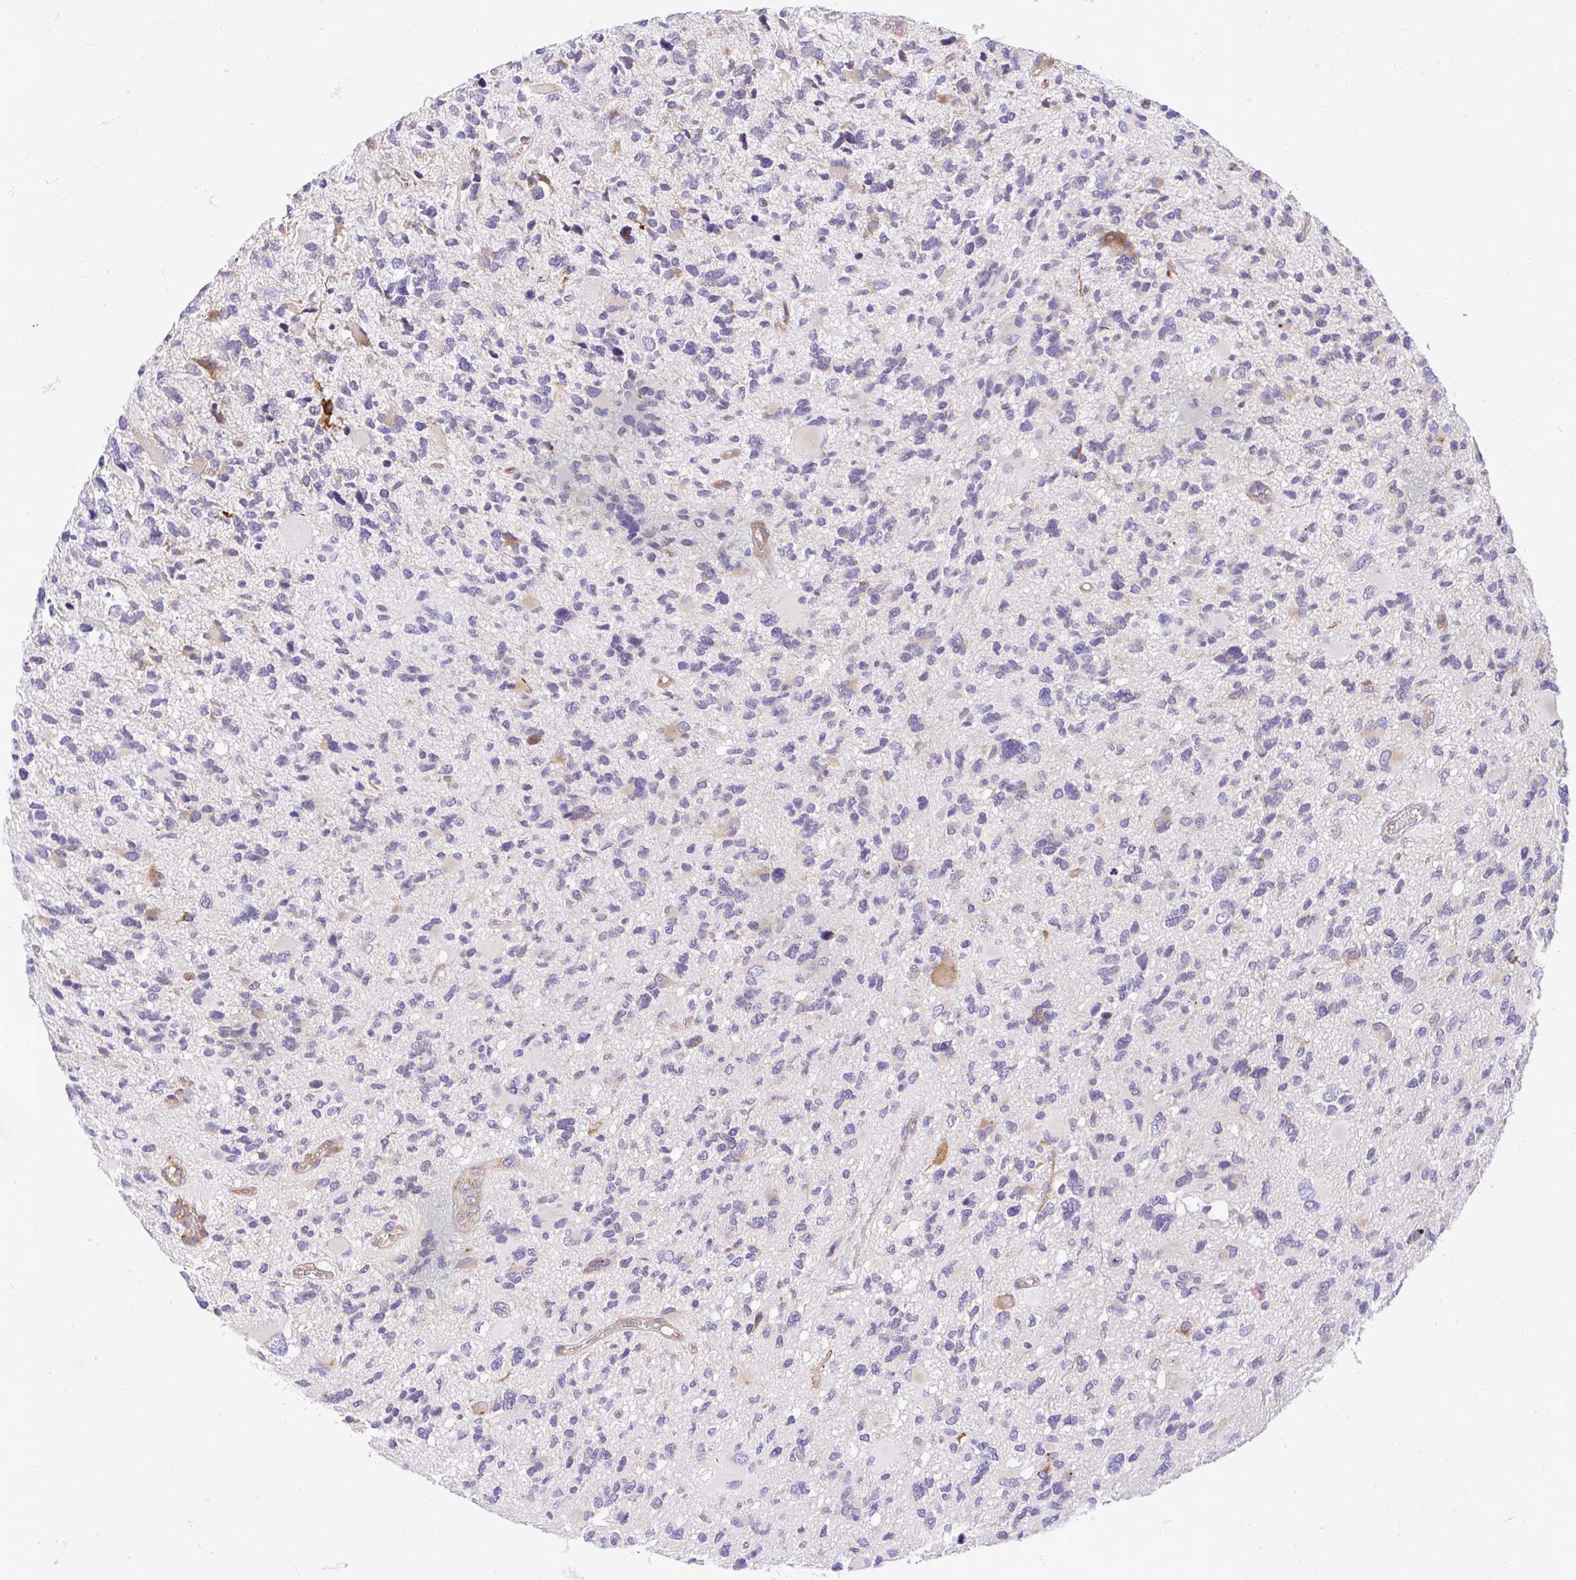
{"staining": {"intensity": "weak", "quantity": "<25%", "location": "cytoplasmic/membranous"}, "tissue": "glioma", "cell_type": "Tumor cells", "image_type": "cancer", "snomed": [{"axis": "morphology", "description": "Glioma, malignant, High grade"}, {"axis": "topography", "description": "Brain"}], "caption": "The histopathology image reveals no significant staining in tumor cells of high-grade glioma (malignant).", "gene": "NAALAD2", "patient": {"sex": "female", "age": 11}}